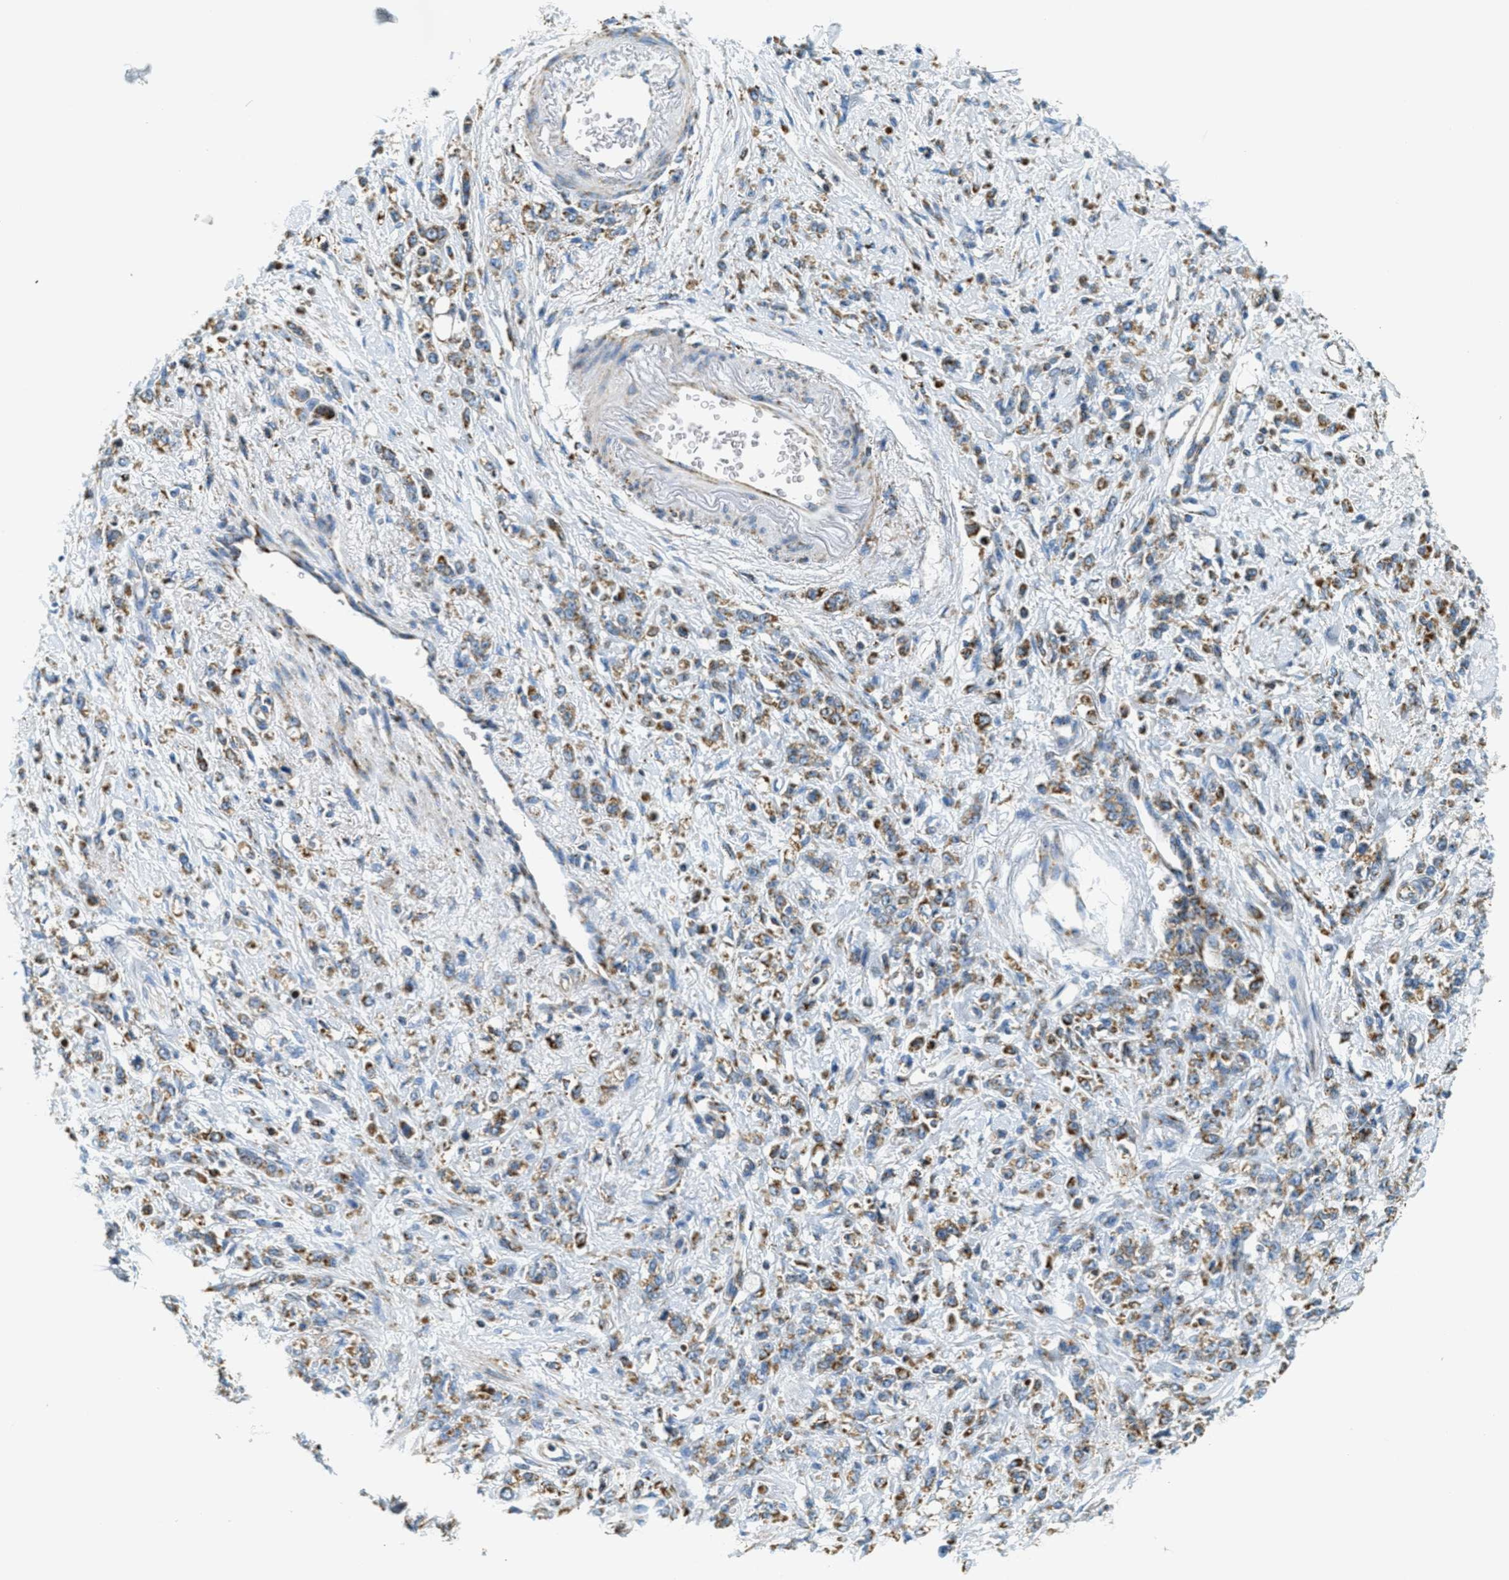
{"staining": {"intensity": "moderate", "quantity": ">75%", "location": "cytoplasmic/membranous"}, "tissue": "stomach cancer", "cell_type": "Tumor cells", "image_type": "cancer", "snomed": [{"axis": "morphology", "description": "Normal tissue, NOS"}, {"axis": "morphology", "description": "Adenocarcinoma, NOS"}, {"axis": "topography", "description": "Stomach"}], "caption": "IHC micrograph of adenocarcinoma (stomach) stained for a protein (brown), which exhibits medium levels of moderate cytoplasmic/membranous staining in approximately >75% of tumor cells.", "gene": "HLCS", "patient": {"sex": "male", "age": 82}}